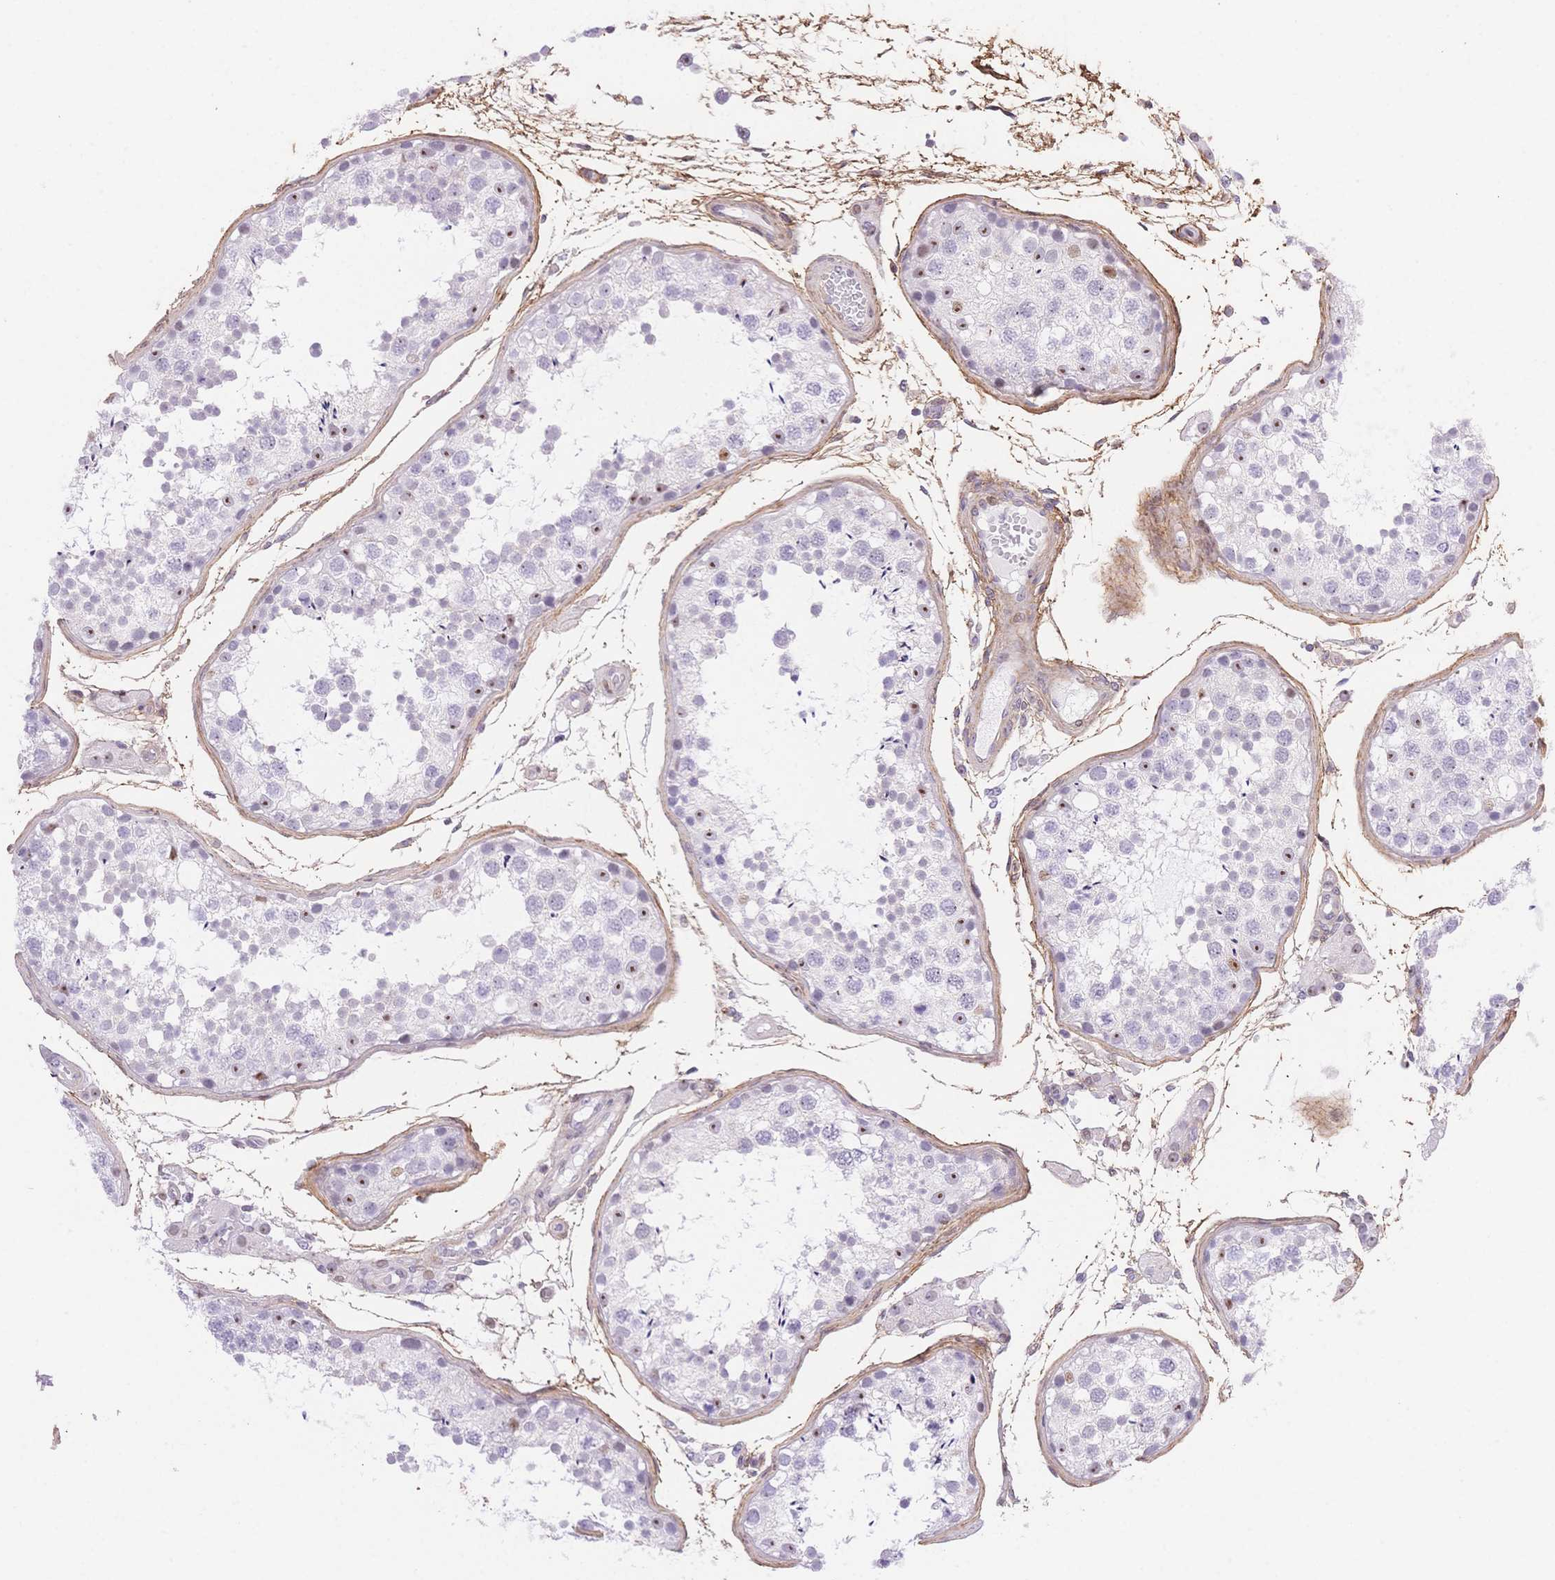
{"staining": {"intensity": "moderate", "quantity": "<25%", "location": "nuclear"}, "tissue": "testis", "cell_type": "Cells in seminiferous ducts", "image_type": "normal", "snomed": [{"axis": "morphology", "description": "Normal tissue, NOS"}, {"axis": "topography", "description": "Testis"}], "caption": "Immunohistochemical staining of normal testis exhibits low levels of moderate nuclear staining in approximately <25% of cells in seminiferous ducts.", "gene": "PDZD2", "patient": {"sex": "male", "age": 29}}